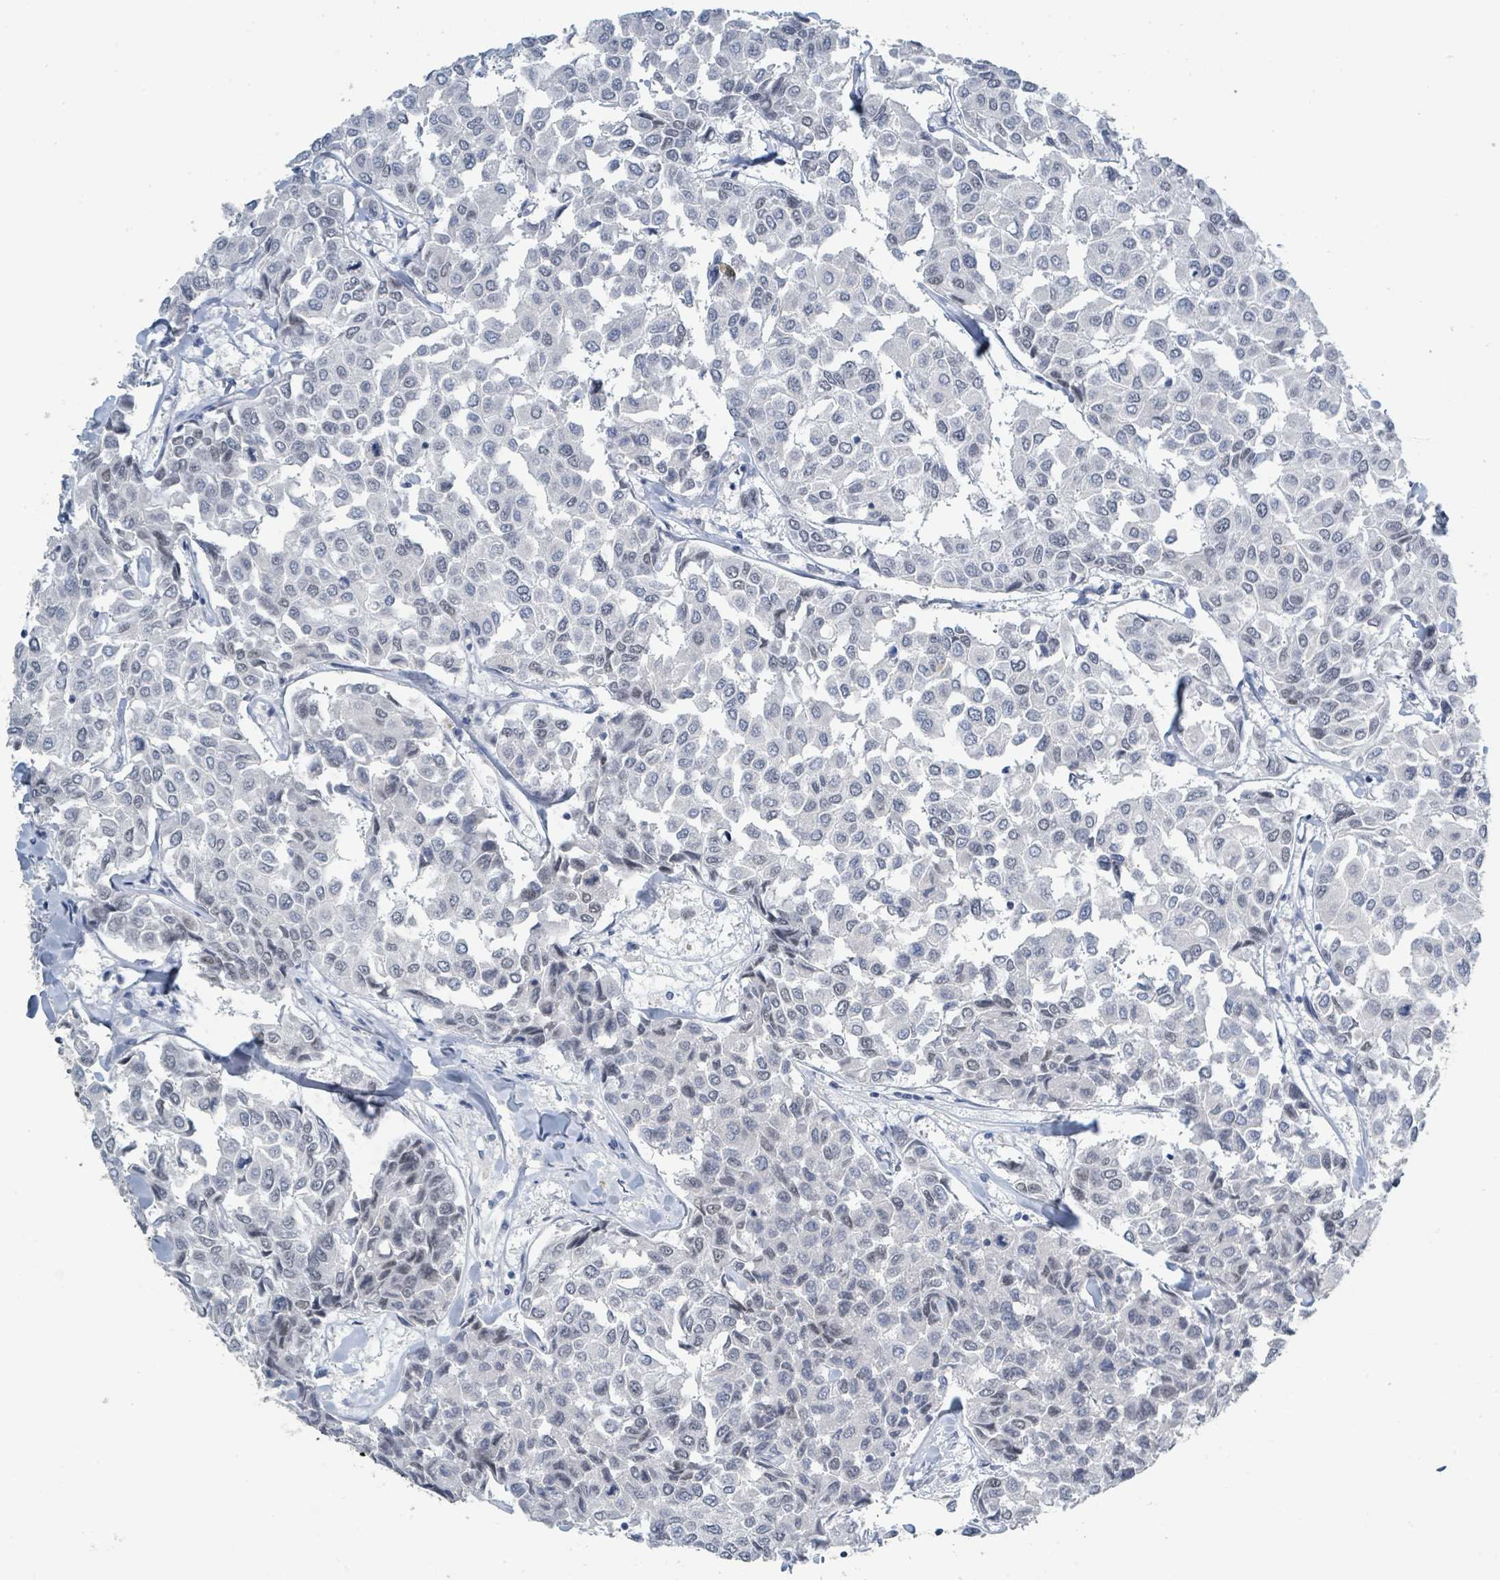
{"staining": {"intensity": "weak", "quantity": "<25%", "location": "nuclear"}, "tissue": "breast cancer", "cell_type": "Tumor cells", "image_type": "cancer", "snomed": [{"axis": "morphology", "description": "Duct carcinoma"}, {"axis": "topography", "description": "Breast"}], "caption": "High magnification brightfield microscopy of intraductal carcinoma (breast) stained with DAB (3,3'-diaminobenzidine) (brown) and counterstained with hematoxylin (blue): tumor cells show no significant staining. Nuclei are stained in blue.", "gene": "EHMT2", "patient": {"sex": "female", "age": 55}}